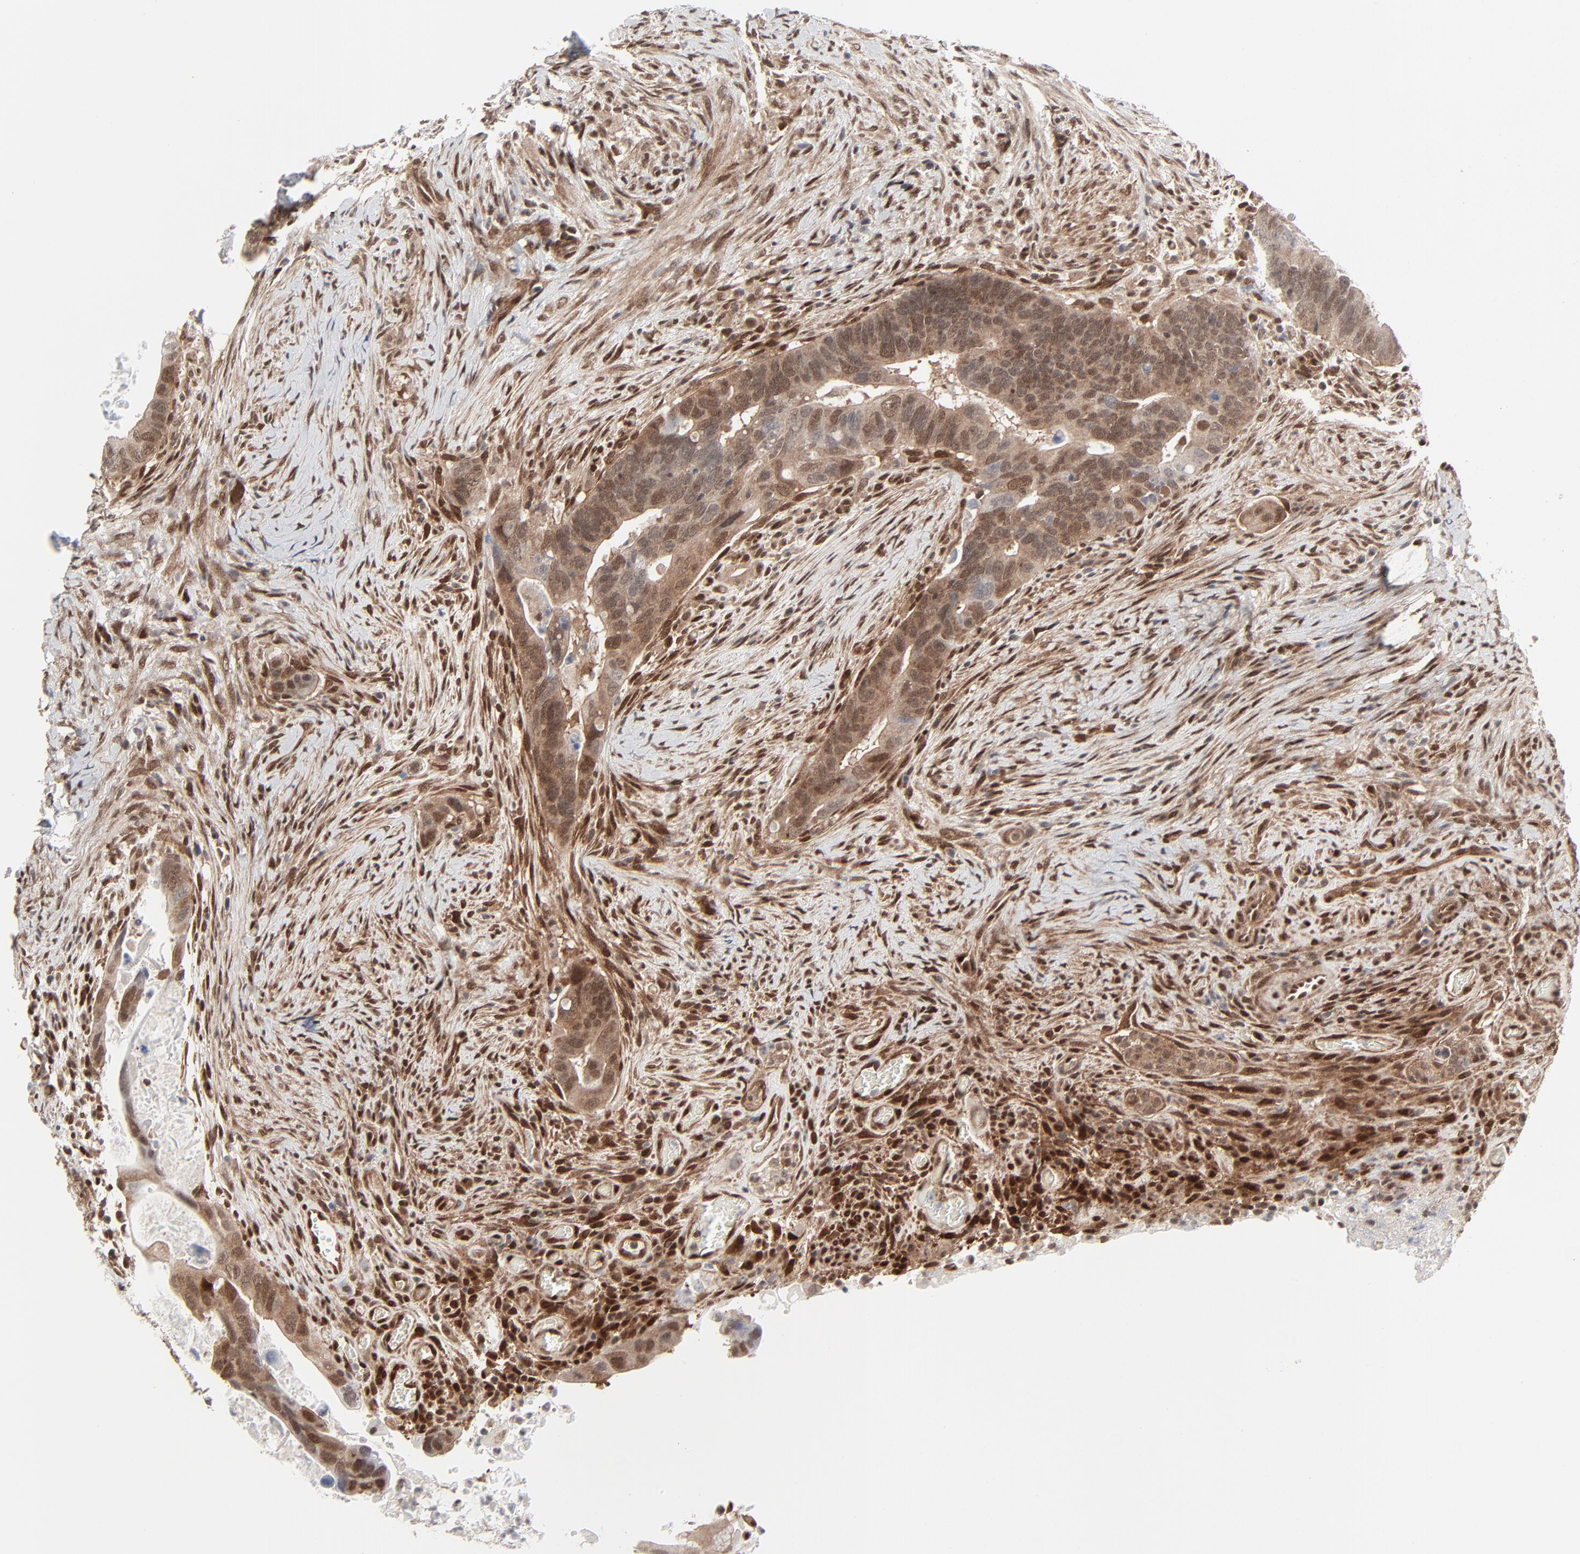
{"staining": {"intensity": "weak", "quantity": "25%-75%", "location": "nuclear"}, "tissue": "colorectal cancer", "cell_type": "Tumor cells", "image_type": "cancer", "snomed": [{"axis": "morphology", "description": "Adenocarcinoma, NOS"}, {"axis": "topography", "description": "Rectum"}], "caption": "This is a histology image of IHC staining of colorectal cancer, which shows weak staining in the nuclear of tumor cells.", "gene": "AKT1", "patient": {"sex": "male", "age": 53}}